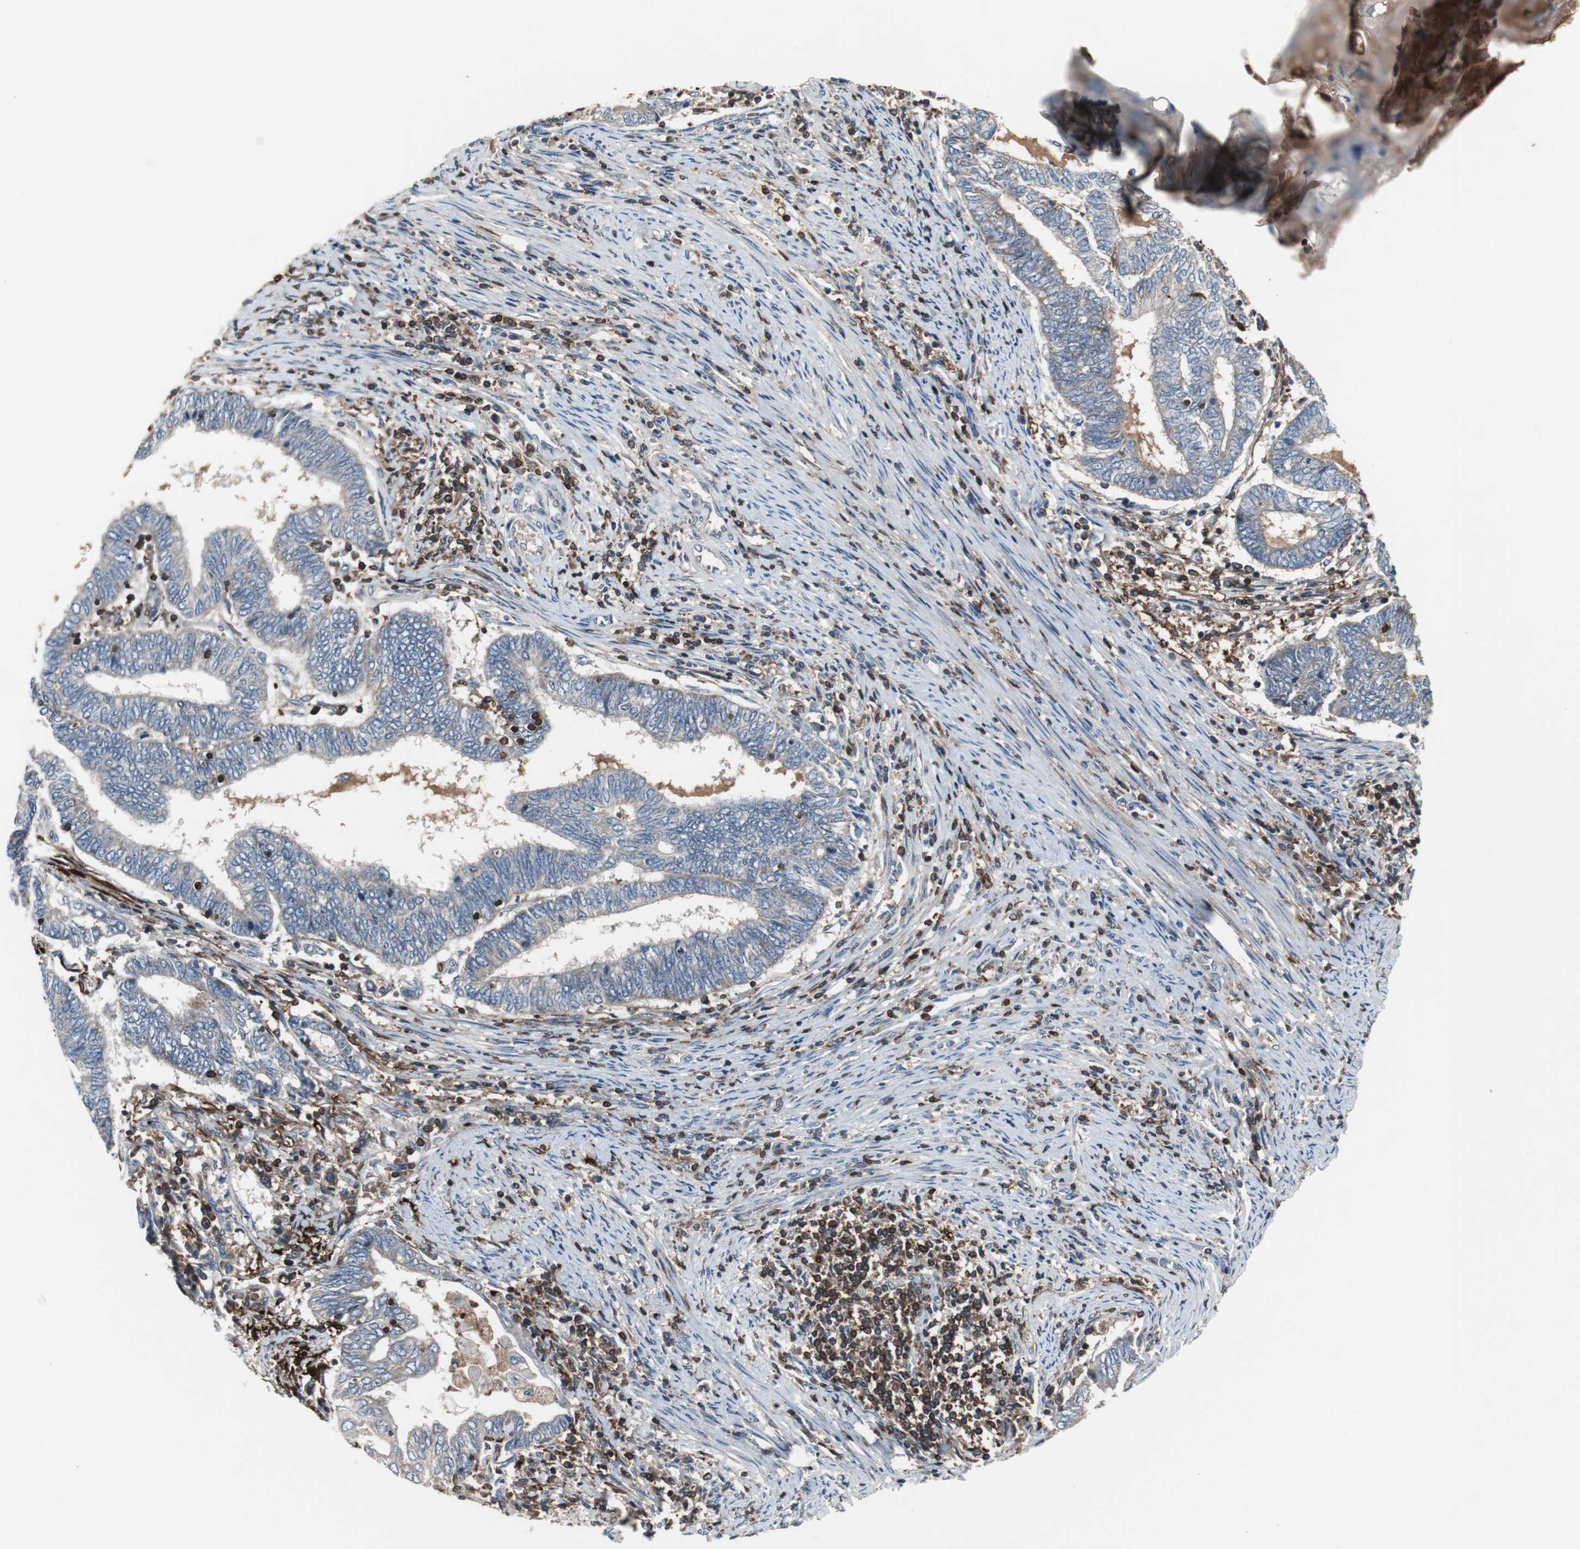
{"staining": {"intensity": "negative", "quantity": "none", "location": "none"}, "tissue": "endometrial cancer", "cell_type": "Tumor cells", "image_type": "cancer", "snomed": [{"axis": "morphology", "description": "Adenocarcinoma, NOS"}, {"axis": "topography", "description": "Uterus"}, {"axis": "topography", "description": "Endometrium"}], "caption": "DAB (3,3'-diaminobenzidine) immunohistochemical staining of adenocarcinoma (endometrial) demonstrates no significant staining in tumor cells. (DAB immunohistochemistry (IHC), high magnification).", "gene": "CALB2", "patient": {"sex": "female", "age": 70}}